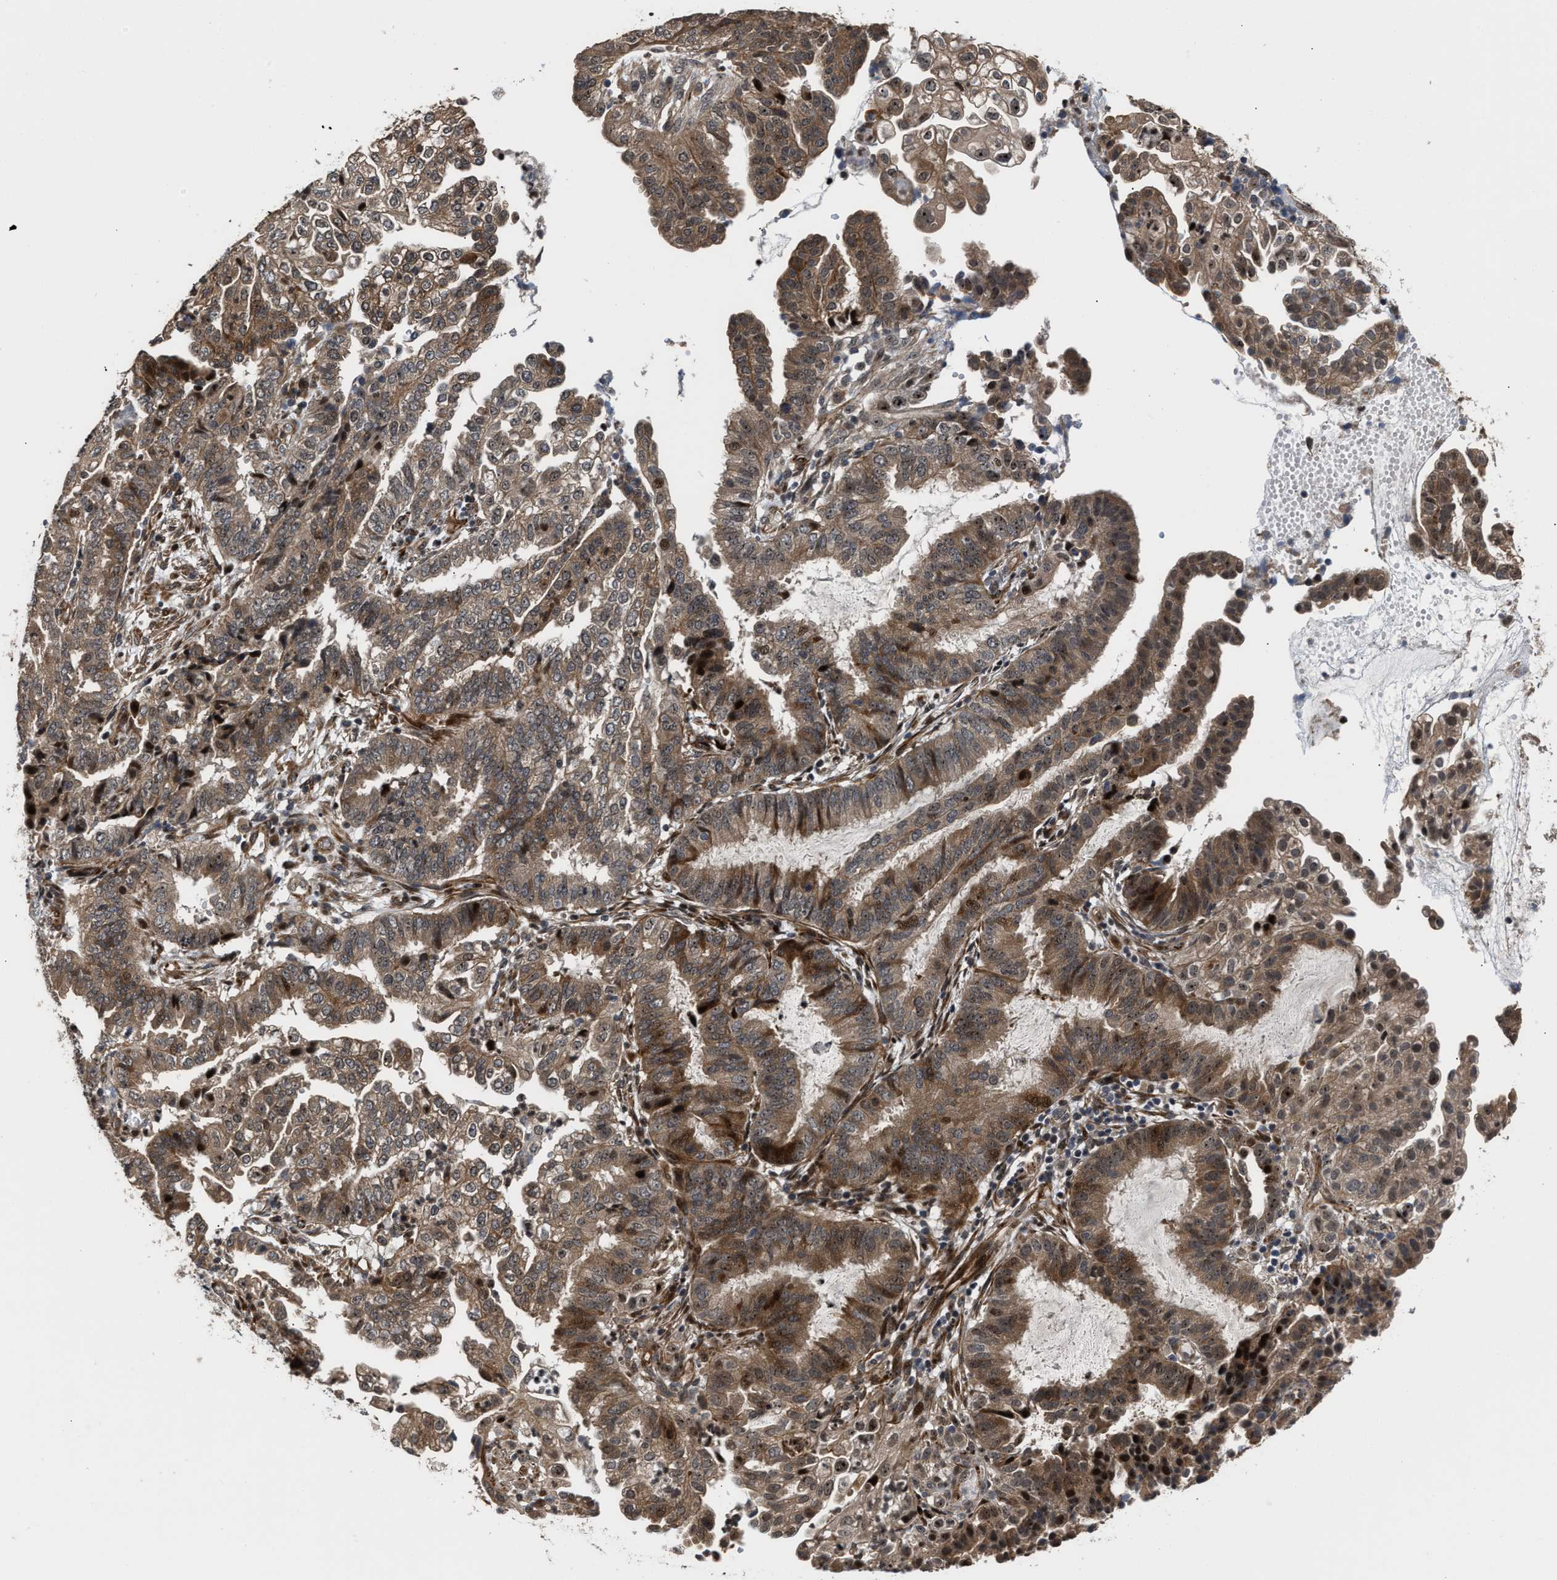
{"staining": {"intensity": "moderate", "quantity": ">75%", "location": "cytoplasmic/membranous"}, "tissue": "endometrial cancer", "cell_type": "Tumor cells", "image_type": "cancer", "snomed": [{"axis": "morphology", "description": "Adenocarcinoma, NOS"}, {"axis": "topography", "description": "Endometrium"}], "caption": "A brown stain labels moderate cytoplasmic/membranous expression of a protein in human endometrial cancer (adenocarcinoma) tumor cells.", "gene": "ALDH3A2", "patient": {"sex": "female", "age": 51}}